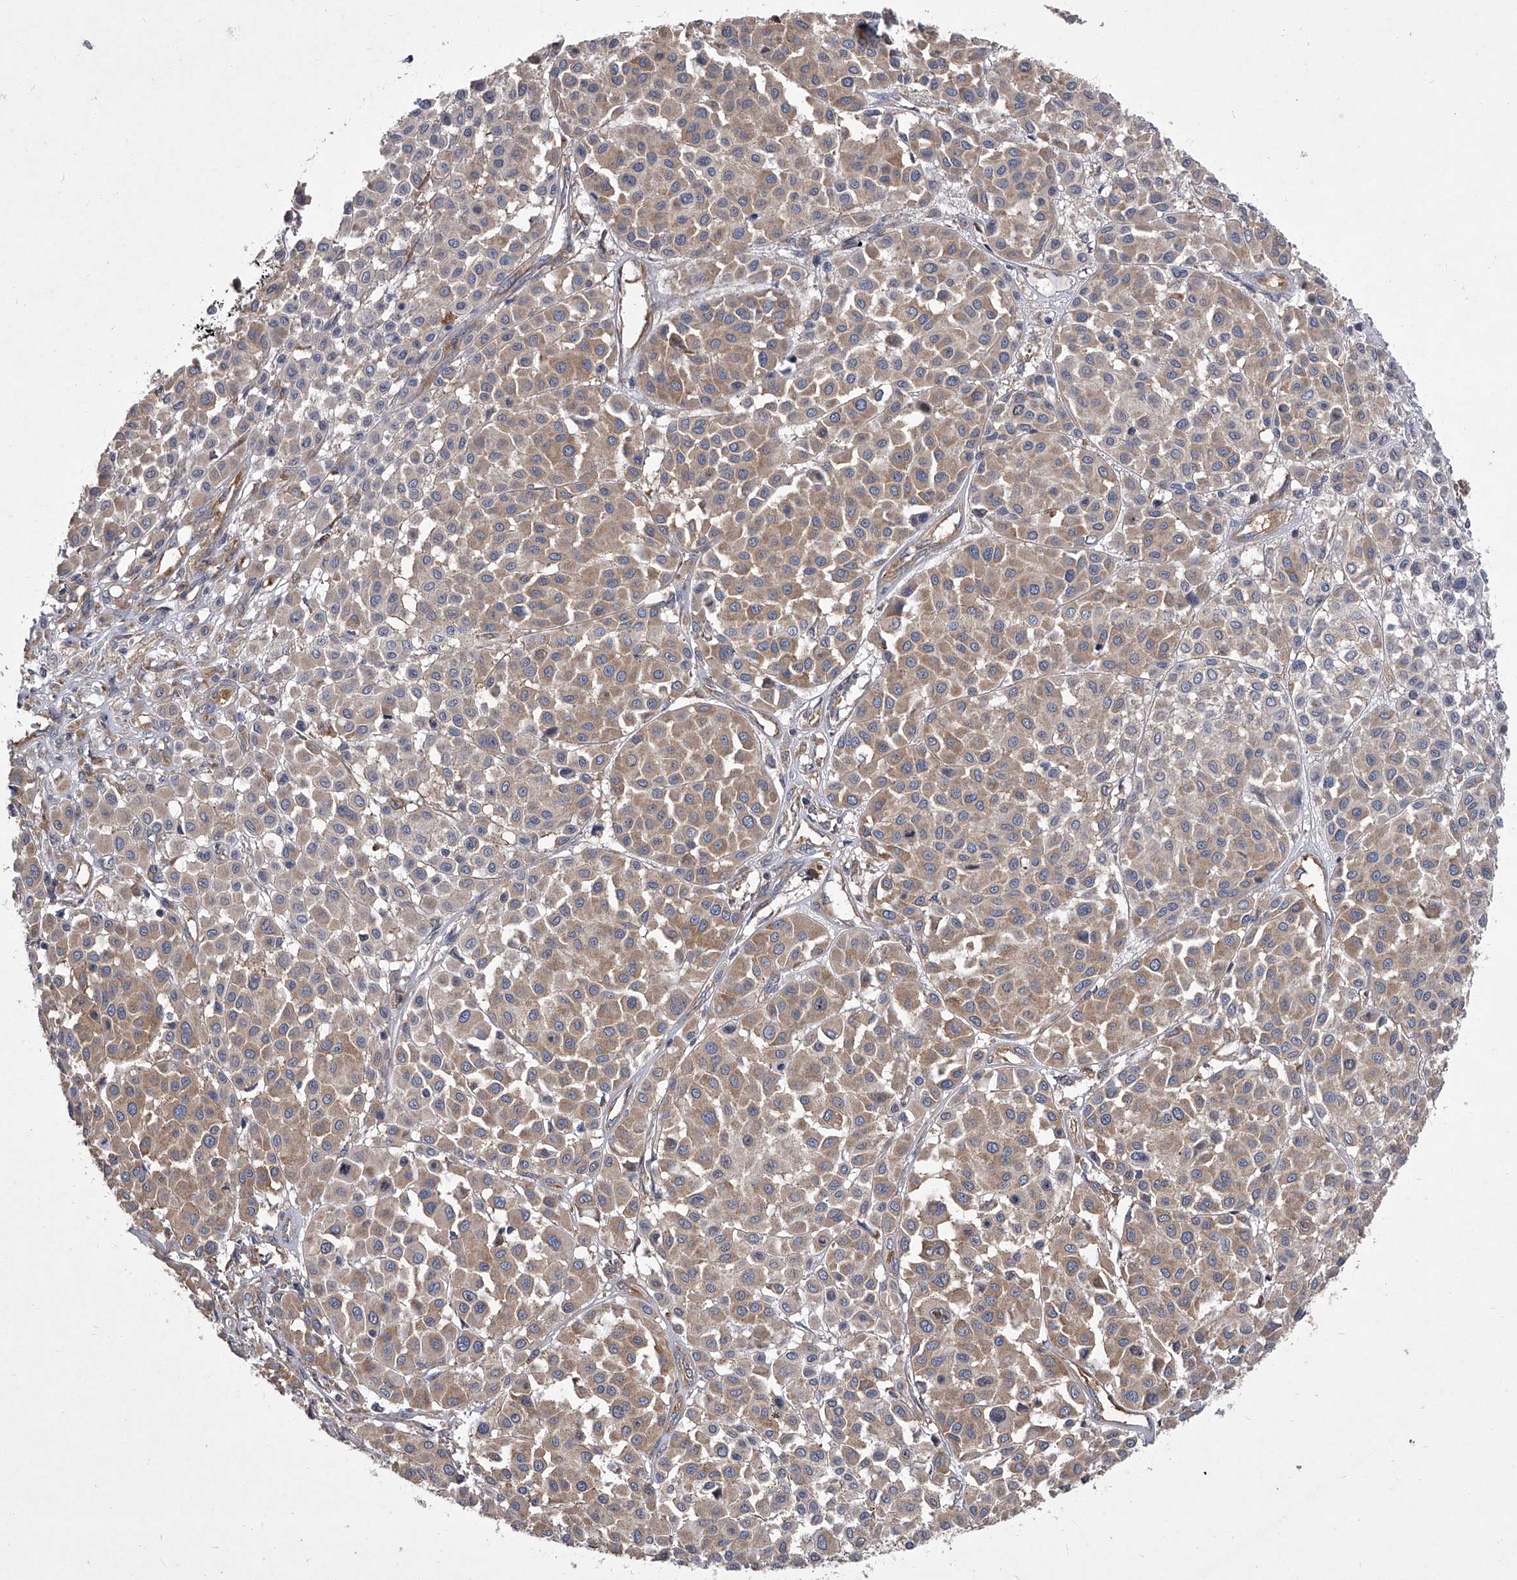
{"staining": {"intensity": "weak", "quantity": ">75%", "location": "cytoplasmic/membranous"}, "tissue": "melanoma", "cell_type": "Tumor cells", "image_type": "cancer", "snomed": [{"axis": "morphology", "description": "Malignant melanoma, Metastatic site"}, {"axis": "topography", "description": "Soft tissue"}], "caption": "Tumor cells demonstrate weak cytoplasmic/membranous positivity in approximately >75% of cells in malignant melanoma (metastatic site).", "gene": "EIF2S2", "patient": {"sex": "male", "age": 41}}